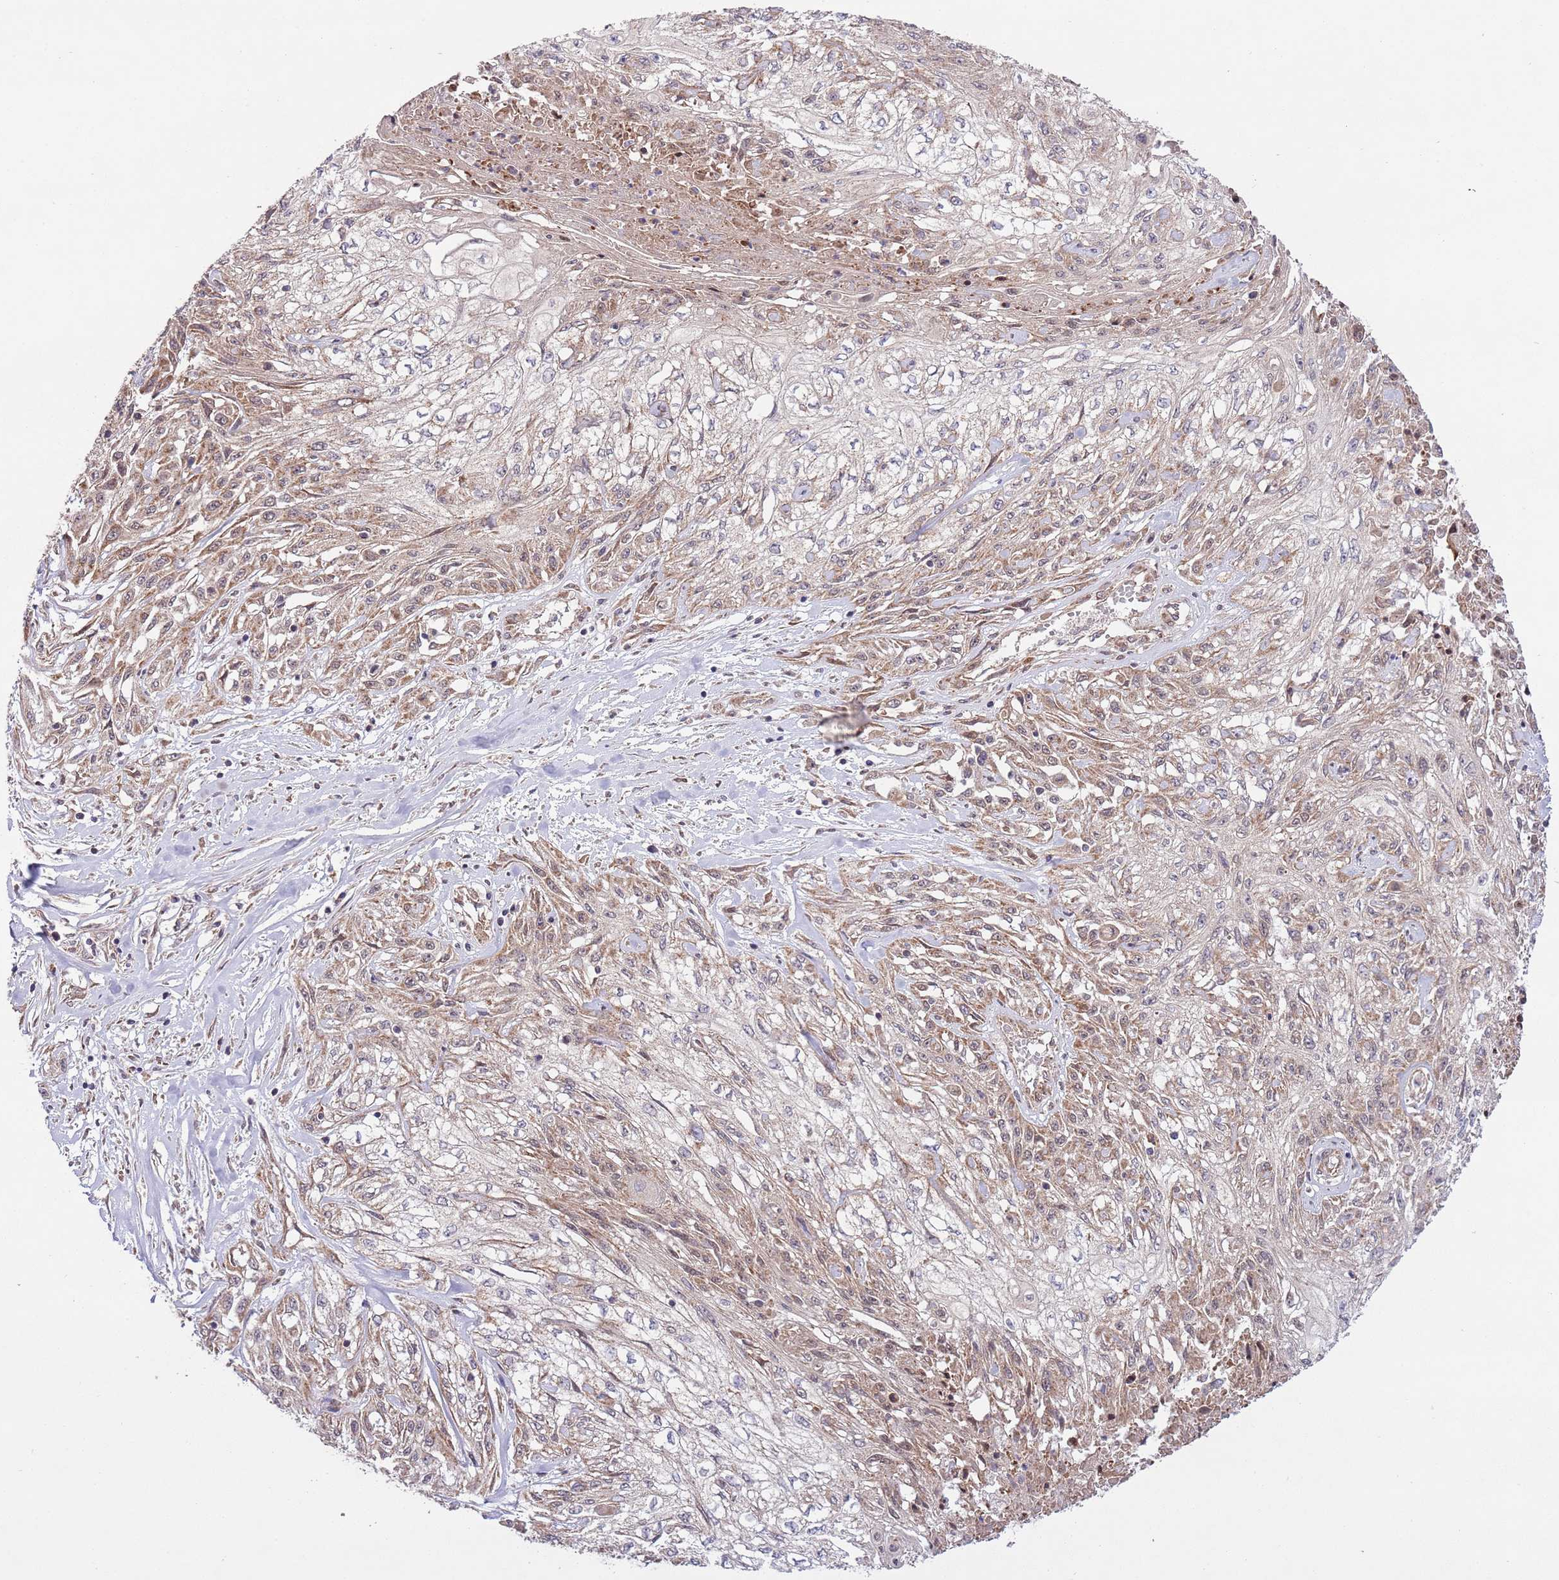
{"staining": {"intensity": "moderate", "quantity": "25%-75%", "location": "cytoplasmic/membranous"}, "tissue": "skin cancer", "cell_type": "Tumor cells", "image_type": "cancer", "snomed": [{"axis": "morphology", "description": "Squamous cell carcinoma, NOS"}, {"axis": "morphology", "description": "Squamous cell carcinoma, metastatic, NOS"}, {"axis": "topography", "description": "Skin"}, {"axis": "topography", "description": "Lymph node"}], "caption": "Immunohistochemical staining of human squamous cell carcinoma (skin) shows moderate cytoplasmic/membranous protein positivity in approximately 25%-75% of tumor cells. Using DAB (3,3'-diaminobenzidine) (brown) and hematoxylin (blue) stains, captured at high magnification using brightfield microscopy.", "gene": "MFNG", "patient": {"sex": "male", "age": 75}}